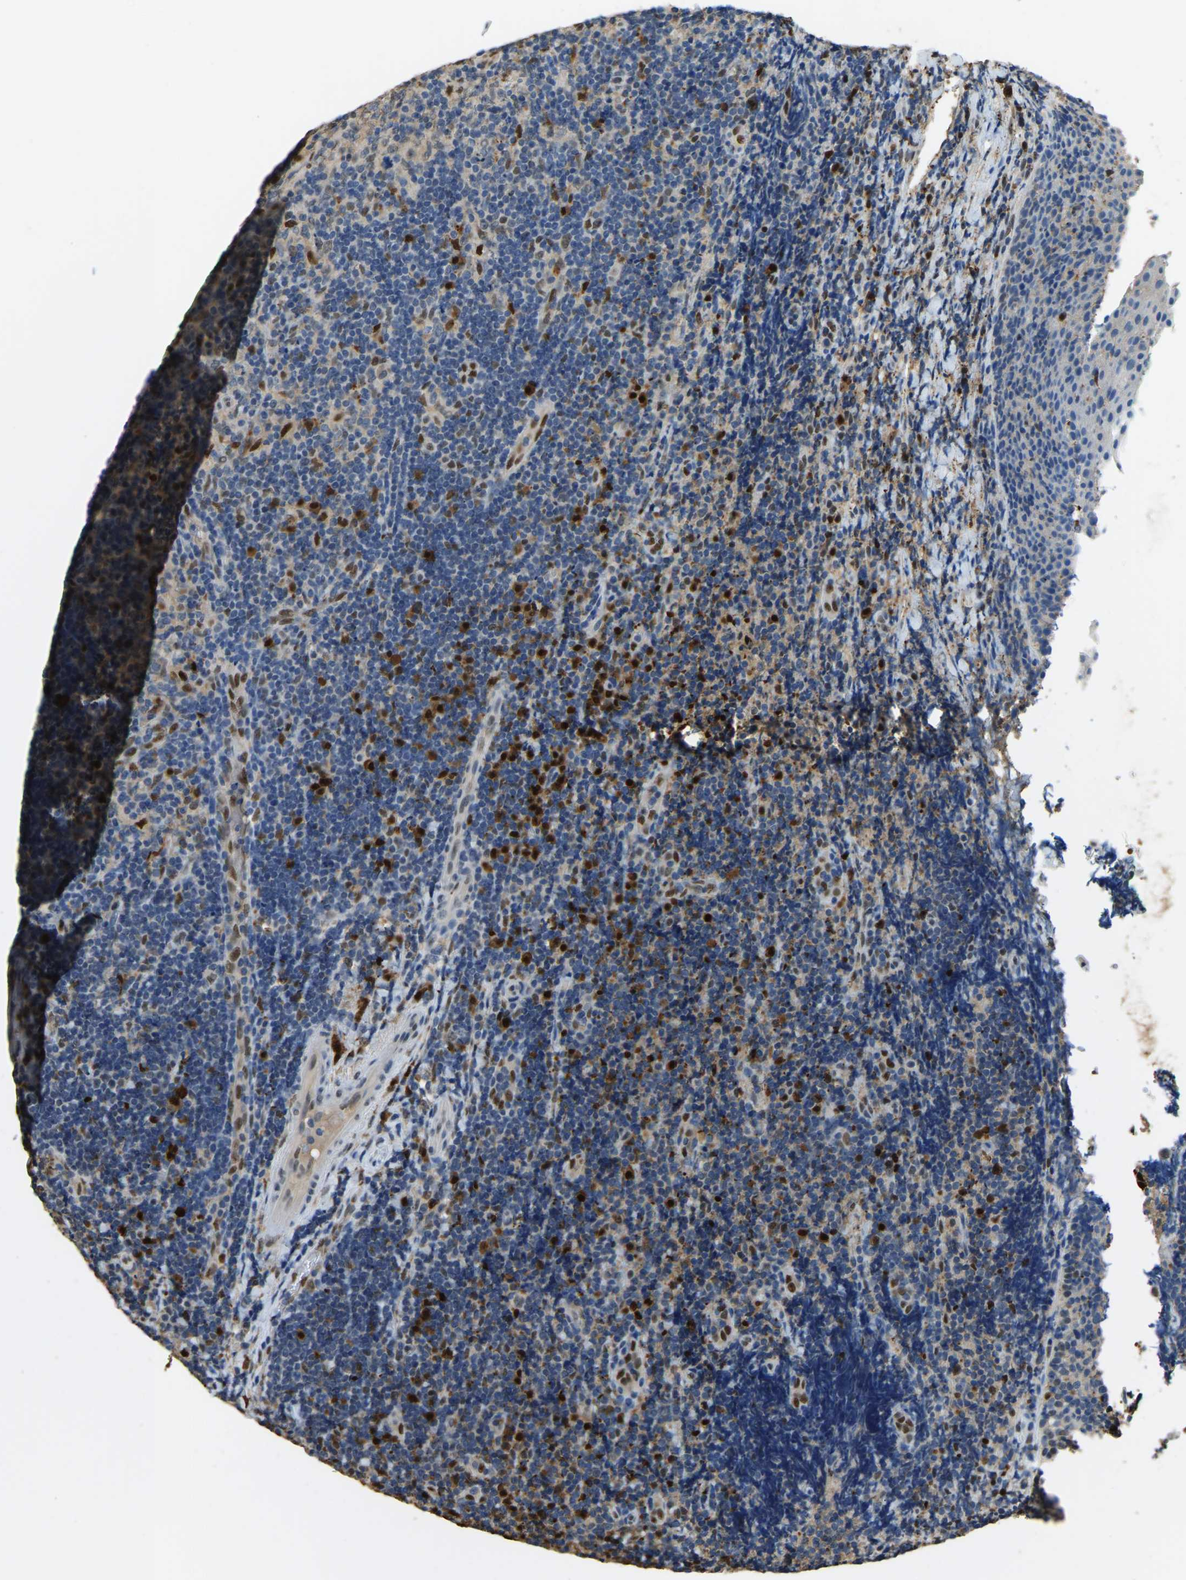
{"staining": {"intensity": "strong", "quantity": "<25%", "location": "nuclear"}, "tissue": "lymphoma", "cell_type": "Tumor cells", "image_type": "cancer", "snomed": [{"axis": "morphology", "description": "Malignant lymphoma, non-Hodgkin's type, High grade"}, {"axis": "topography", "description": "Tonsil"}], "caption": "Protein expression analysis of lymphoma demonstrates strong nuclear positivity in approximately <25% of tumor cells.", "gene": "NANS", "patient": {"sex": "female", "age": 36}}